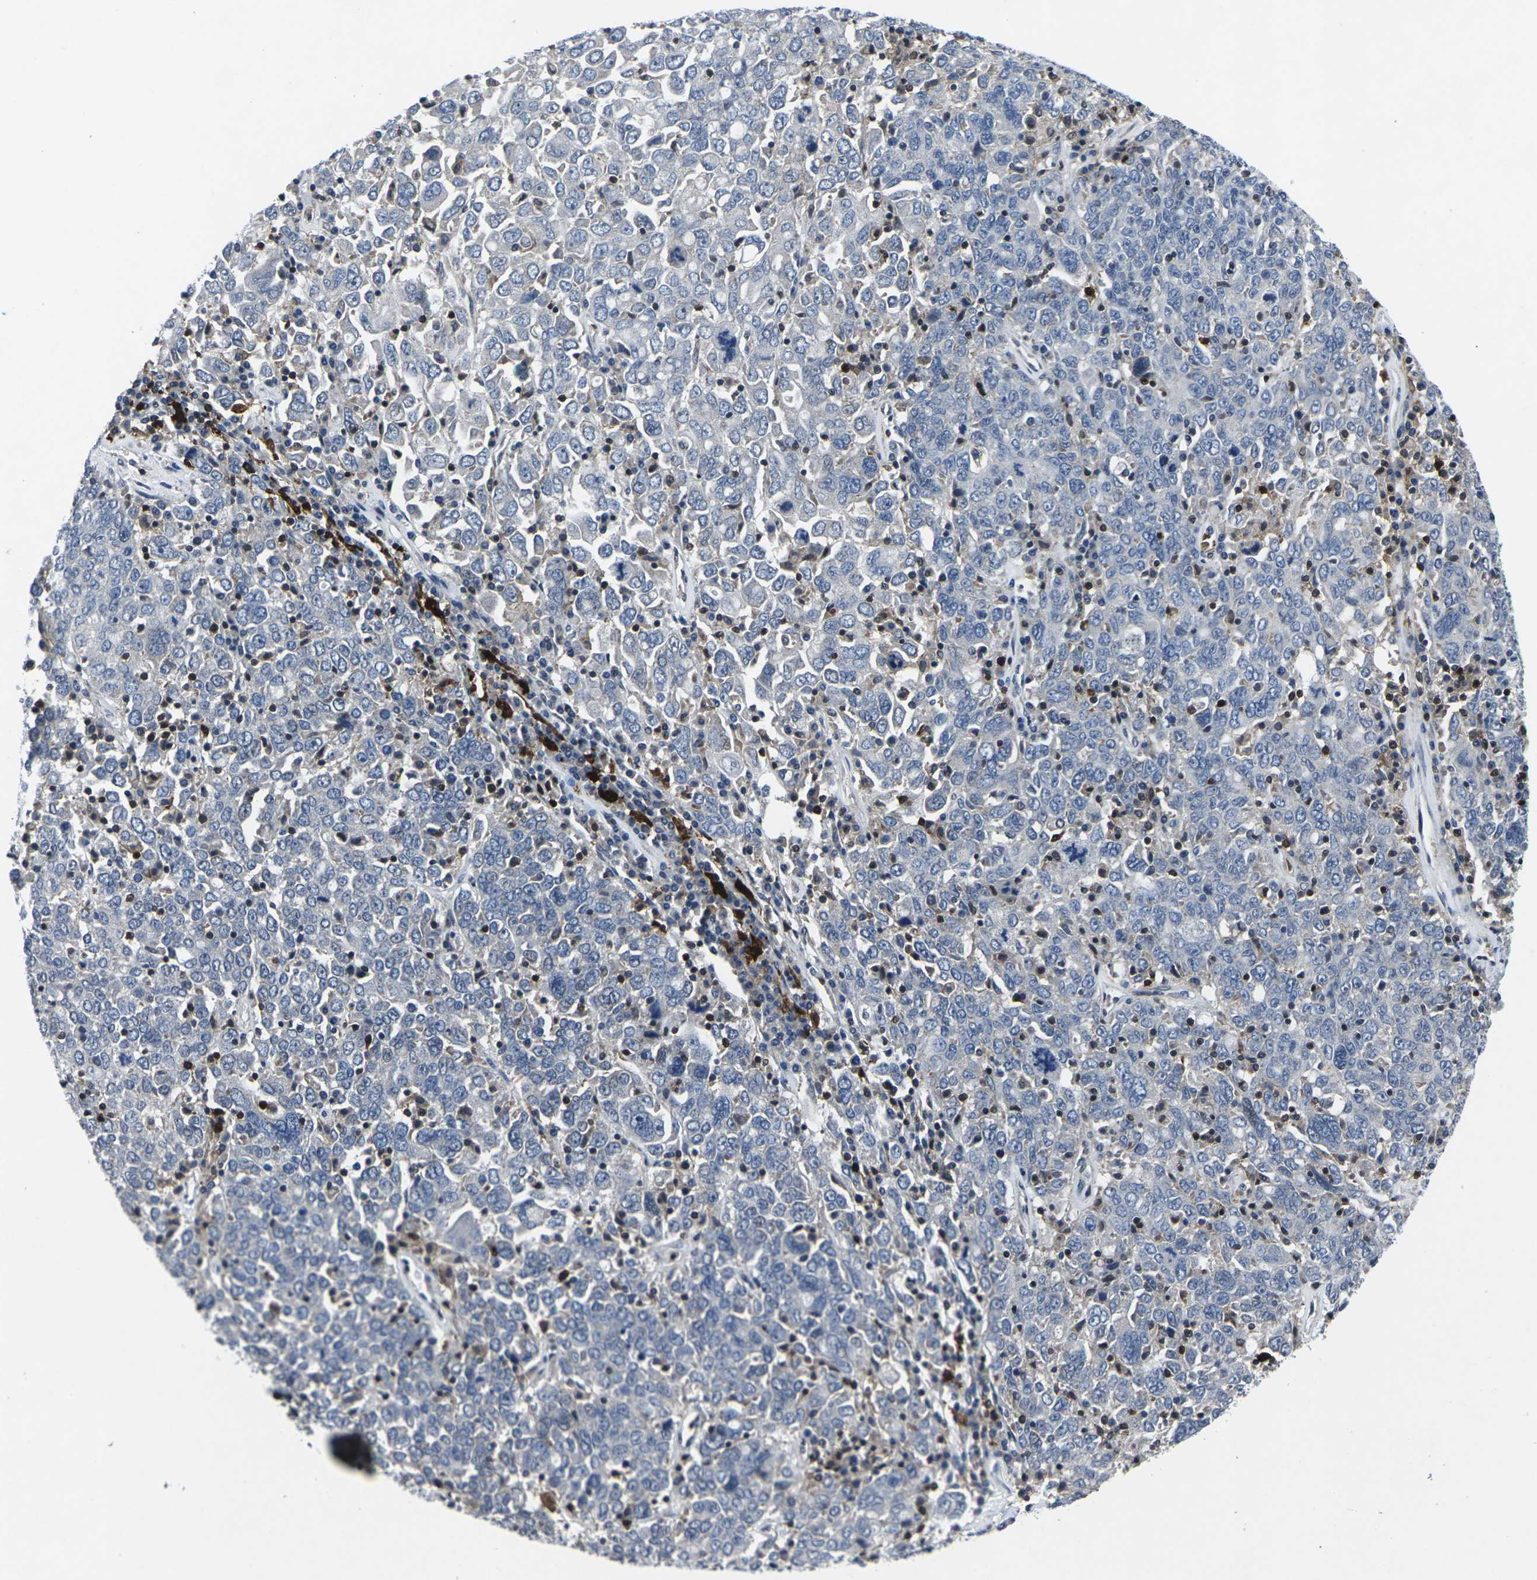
{"staining": {"intensity": "negative", "quantity": "none", "location": "none"}, "tissue": "ovarian cancer", "cell_type": "Tumor cells", "image_type": "cancer", "snomed": [{"axis": "morphology", "description": "Carcinoma, endometroid"}, {"axis": "topography", "description": "Ovary"}], "caption": "A micrograph of ovarian endometroid carcinoma stained for a protein reveals no brown staining in tumor cells.", "gene": "STAT4", "patient": {"sex": "female", "age": 62}}